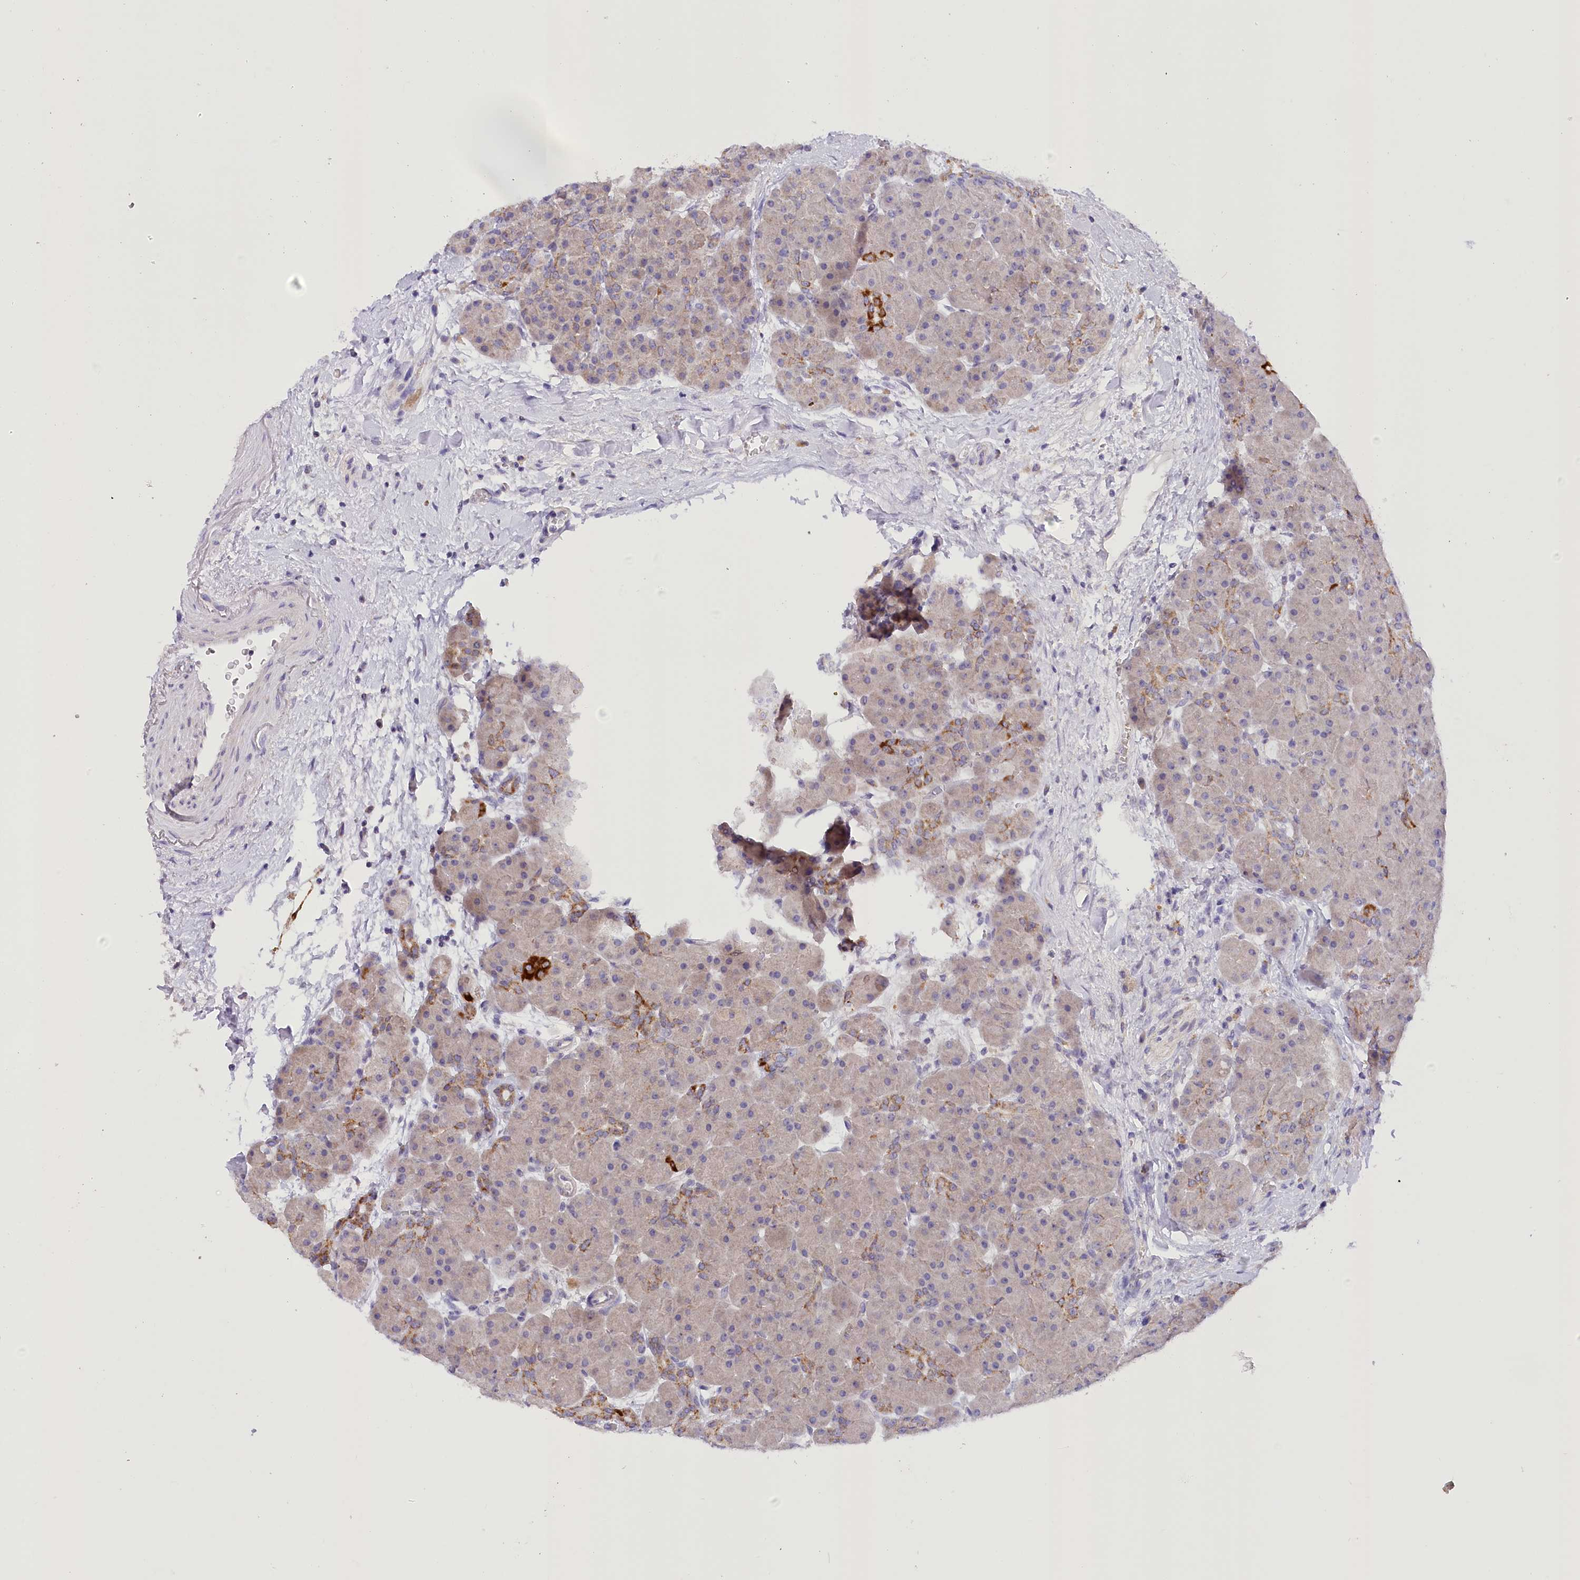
{"staining": {"intensity": "strong", "quantity": "<25%", "location": "cytoplasmic/membranous"}, "tissue": "pancreas", "cell_type": "Exocrine glandular cells", "image_type": "normal", "snomed": [{"axis": "morphology", "description": "Normal tissue, NOS"}, {"axis": "topography", "description": "Pancreas"}], "caption": "DAB (3,3'-diaminobenzidine) immunohistochemical staining of normal human pancreas shows strong cytoplasmic/membranous protein expression in approximately <25% of exocrine glandular cells.", "gene": "DCUN1D1", "patient": {"sex": "male", "age": 66}}